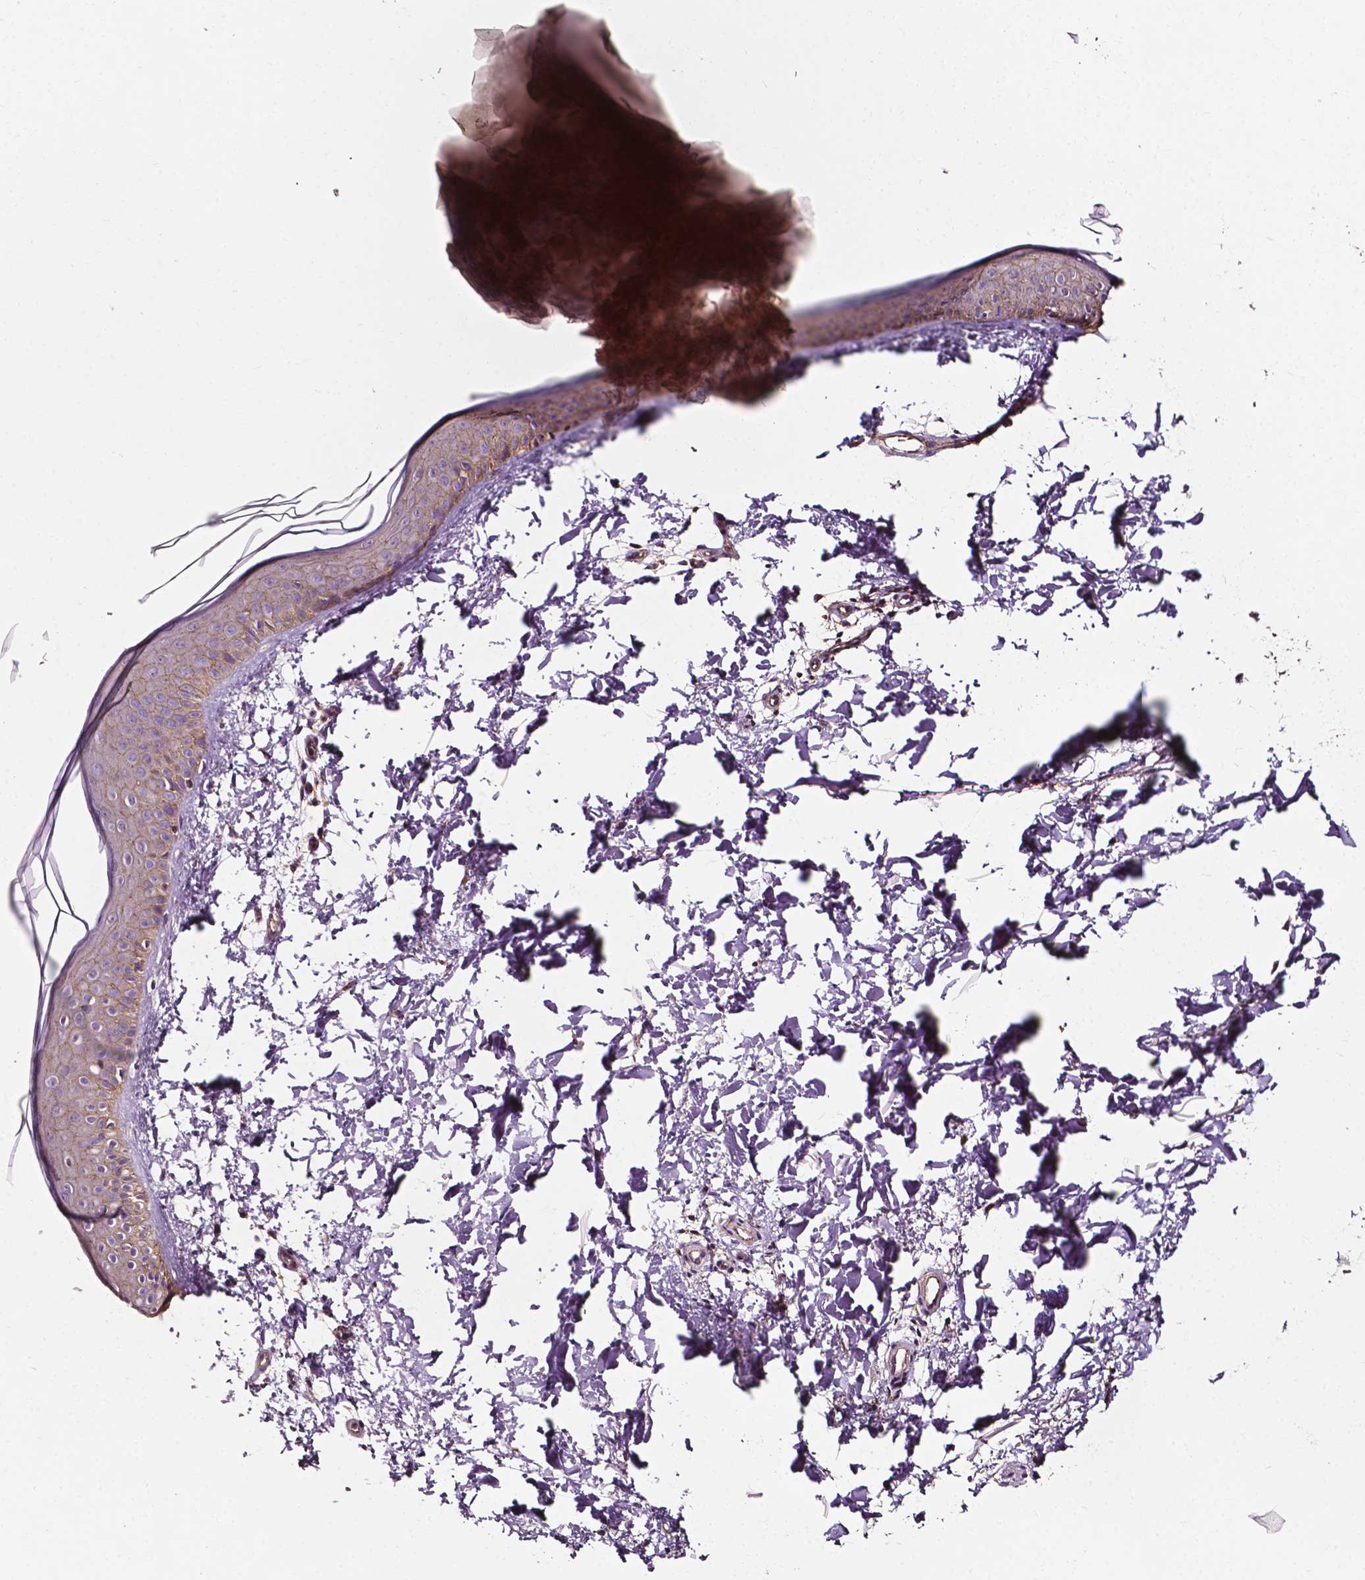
{"staining": {"intensity": "weak", "quantity": "25%-75%", "location": "cytoplasmic/membranous"}, "tissue": "skin", "cell_type": "Fibroblasts", "image_type": "normal", "snomed": [{"axis": "morphology", "description": "Normal tissue, NOS"}, {"axis": "topography", "description": "Skin"}], "caption": "A brown stain highlights weak cytoplasmic/membranous positivity of a protein in fibroblasts of normal skin. Using DAB (3,3'-diaminobenzidine) (brown) and hematoxylin (blue) stains, captured at high magnification using brightfield microscopy.", "gene": "ATG16L1", "patient": {"sex": "female", "age": 62}}